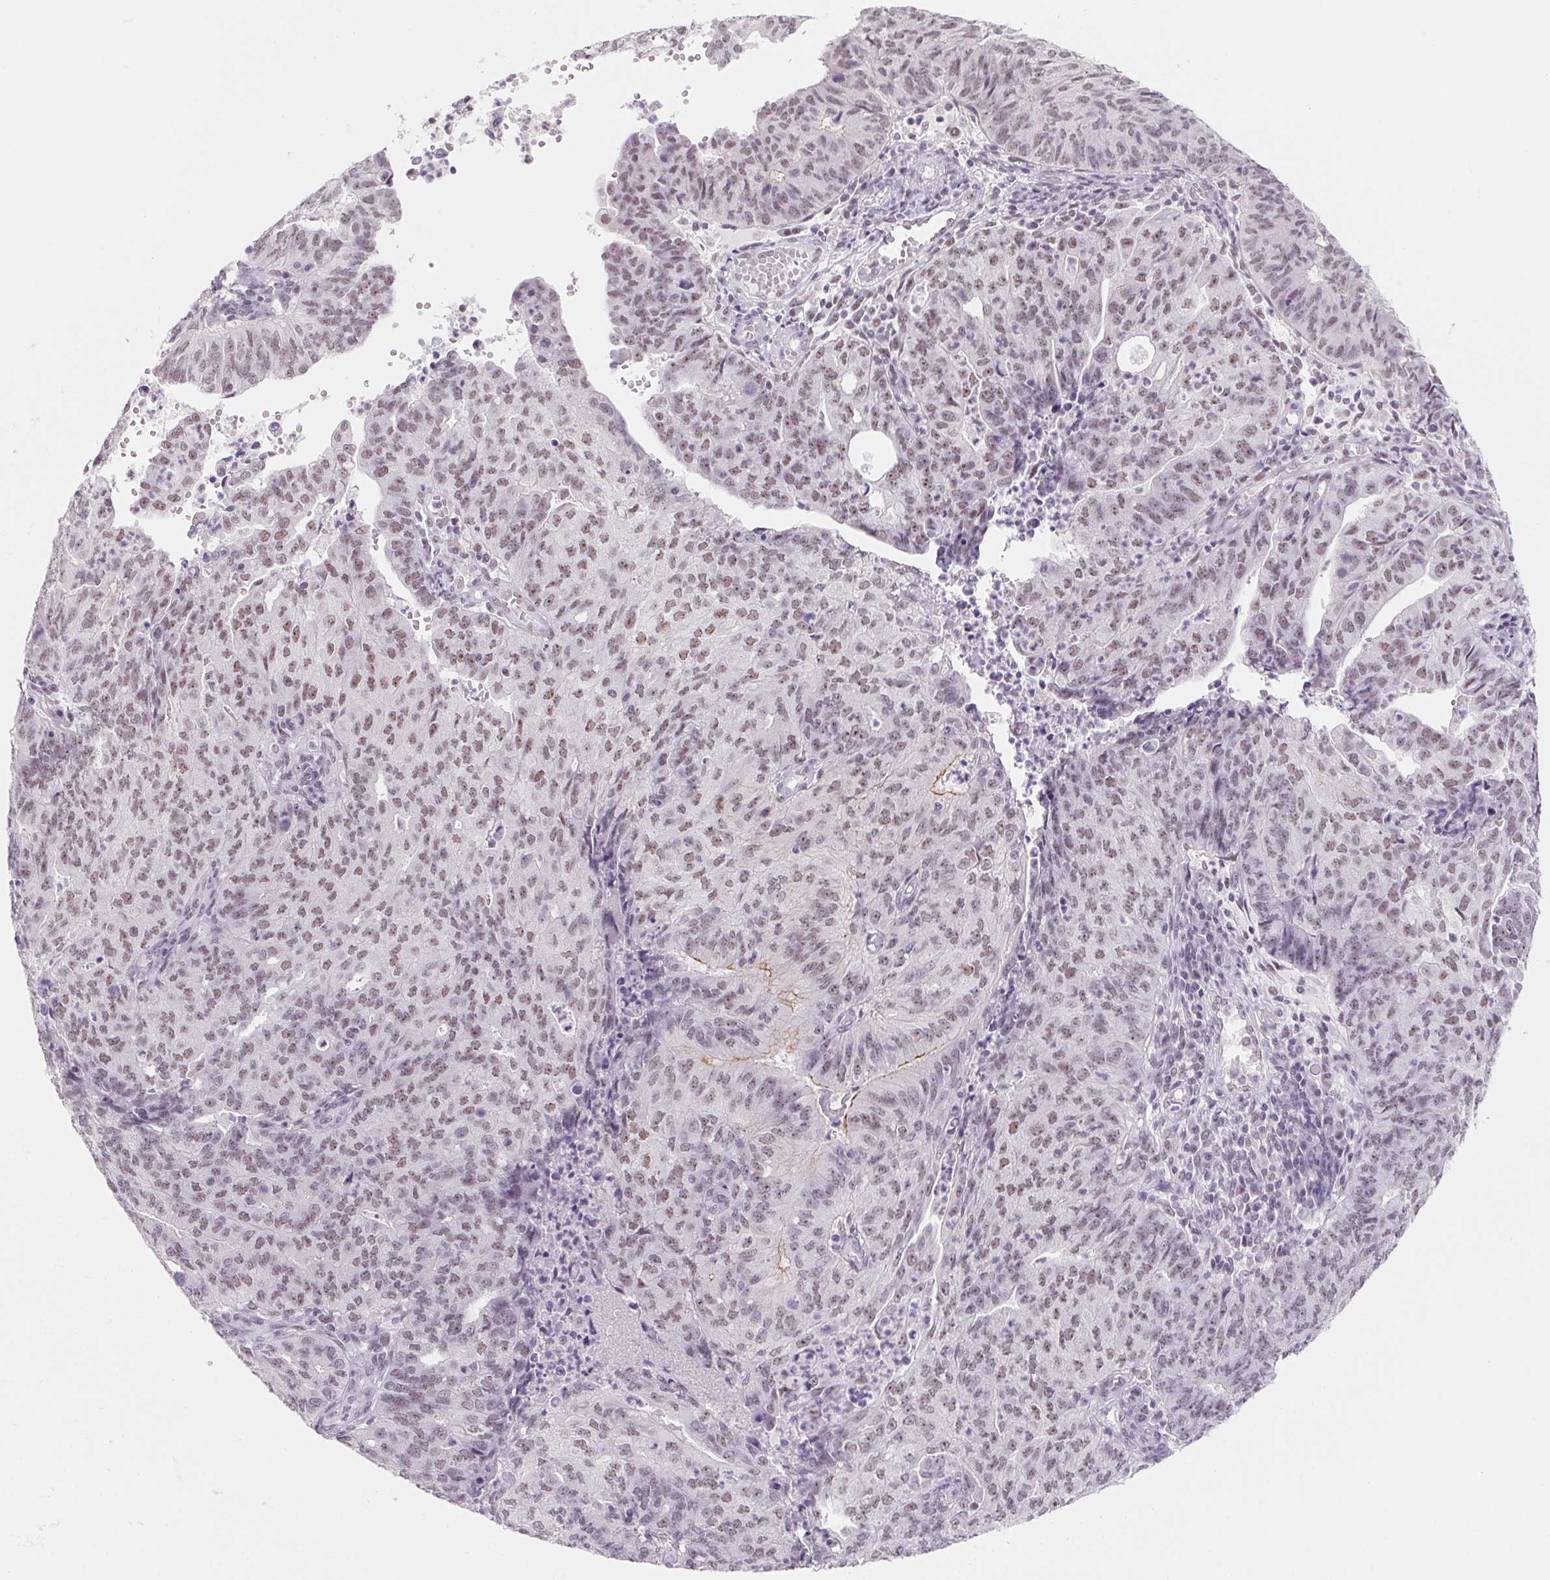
{"staining": {"intensity": "weak", "quantity": ">75%", "location": "nuclear"}, "tissue": "endometrial cancer", "cell_type": "Tumor cells", "image_type": "cancer", "snomed": [{"axis": "morphology", "description": "Adenocarcinoma, NOS"}, {"axis": "topography", "description": "Endometrium"}], "caption": "Endometrial adenocarcinoma was stained to show a protein in brown. There is low levels of weak nuclear expression in approximately >75% of tumor cells.", "gene": "ZIC4", "patient": {"sex": "female", "age": 82}}